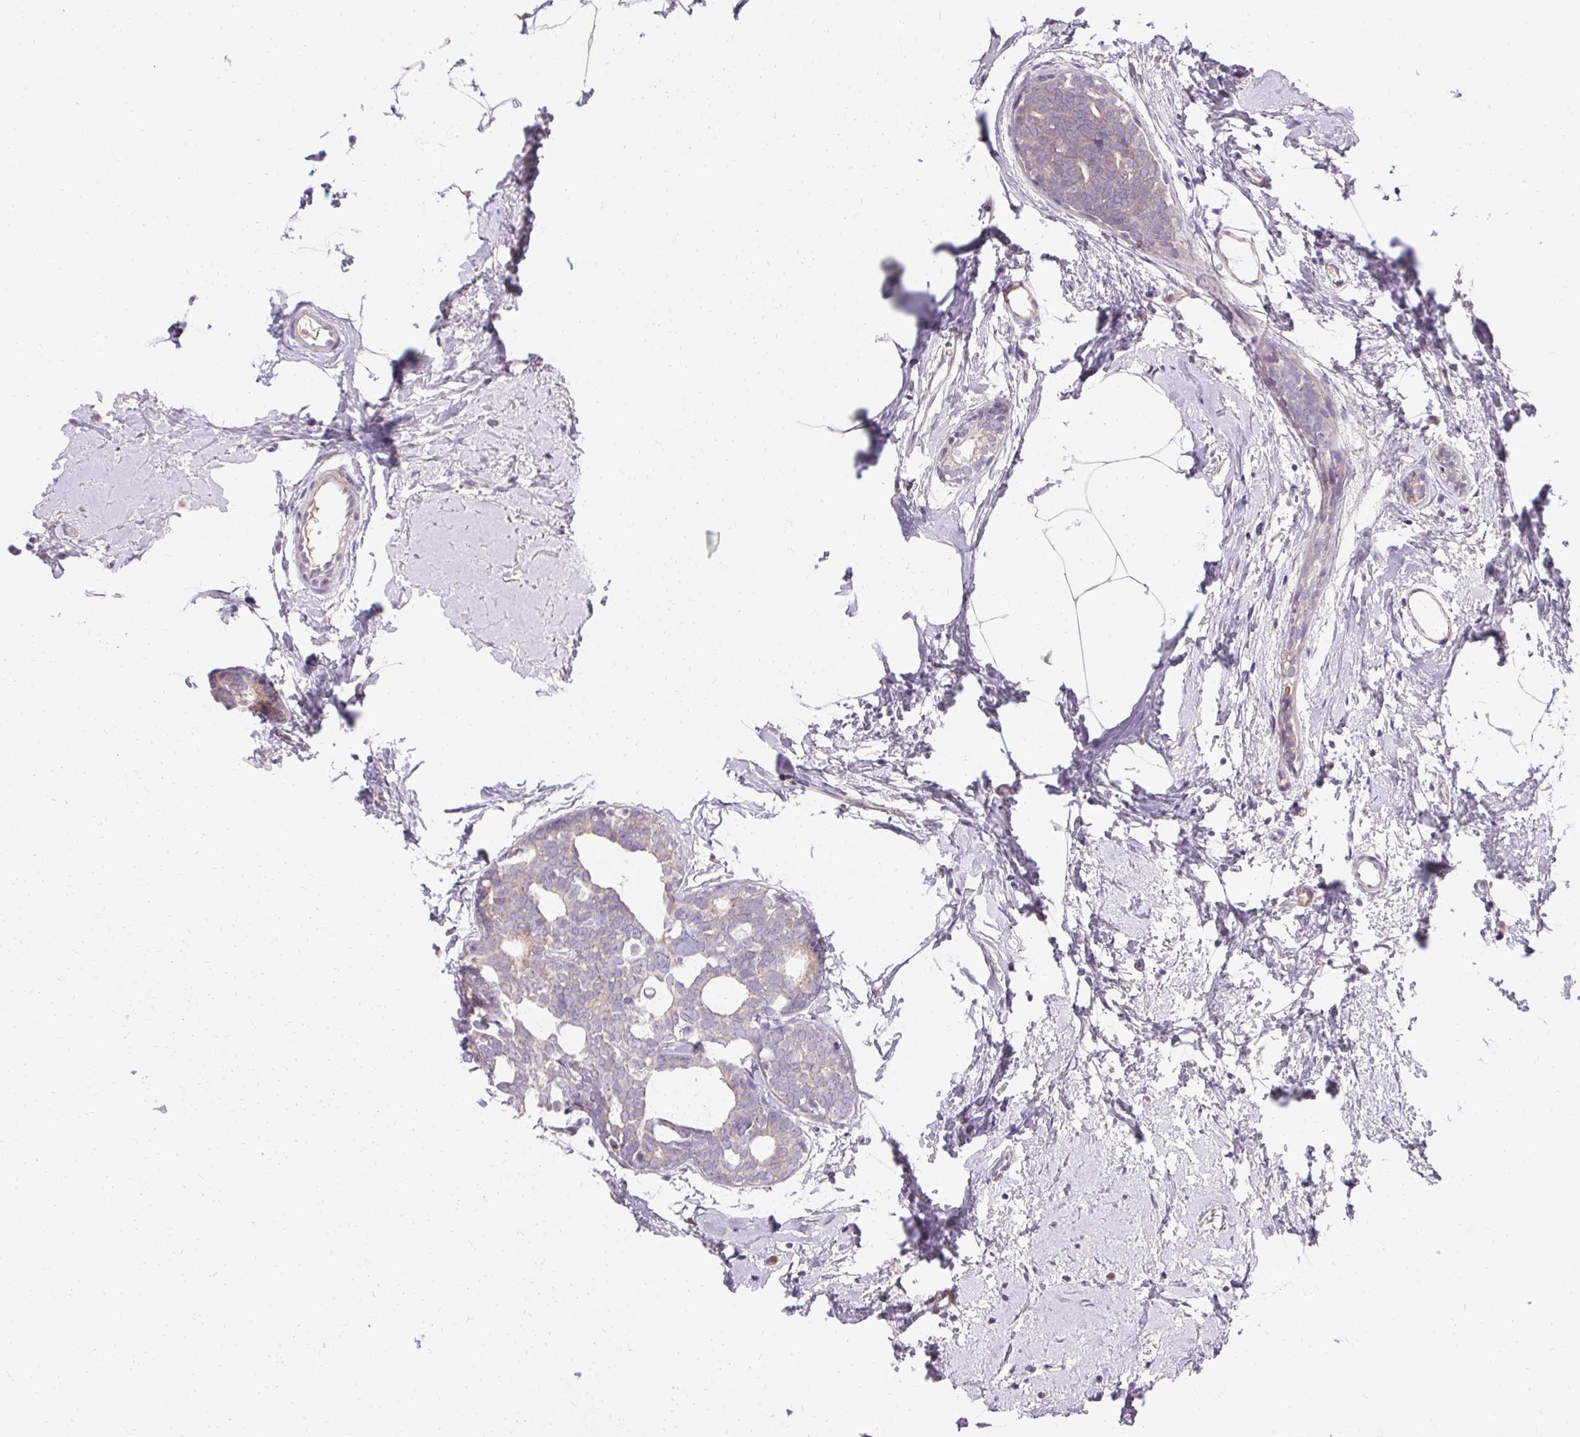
{"staining": {"intensity": "negative", "quantity": "none", "location": "none"}, "tissue": "breast cancer", "cell_type": "Tumor cells", "image_type": "cancer", "snomed": [{"axis": "morphology", "description": "Duct carcinoma"}, {"axis": "topography", "description": "Breast"}], "caption": "High power microscopy histopathology image of an immunohistochemistry (IHC) photomicrograph of breast cancer, revealing no significant expression in tumor cells.", "gene": "TRIP13", "patient": {"sex": "female", "age": 40}}